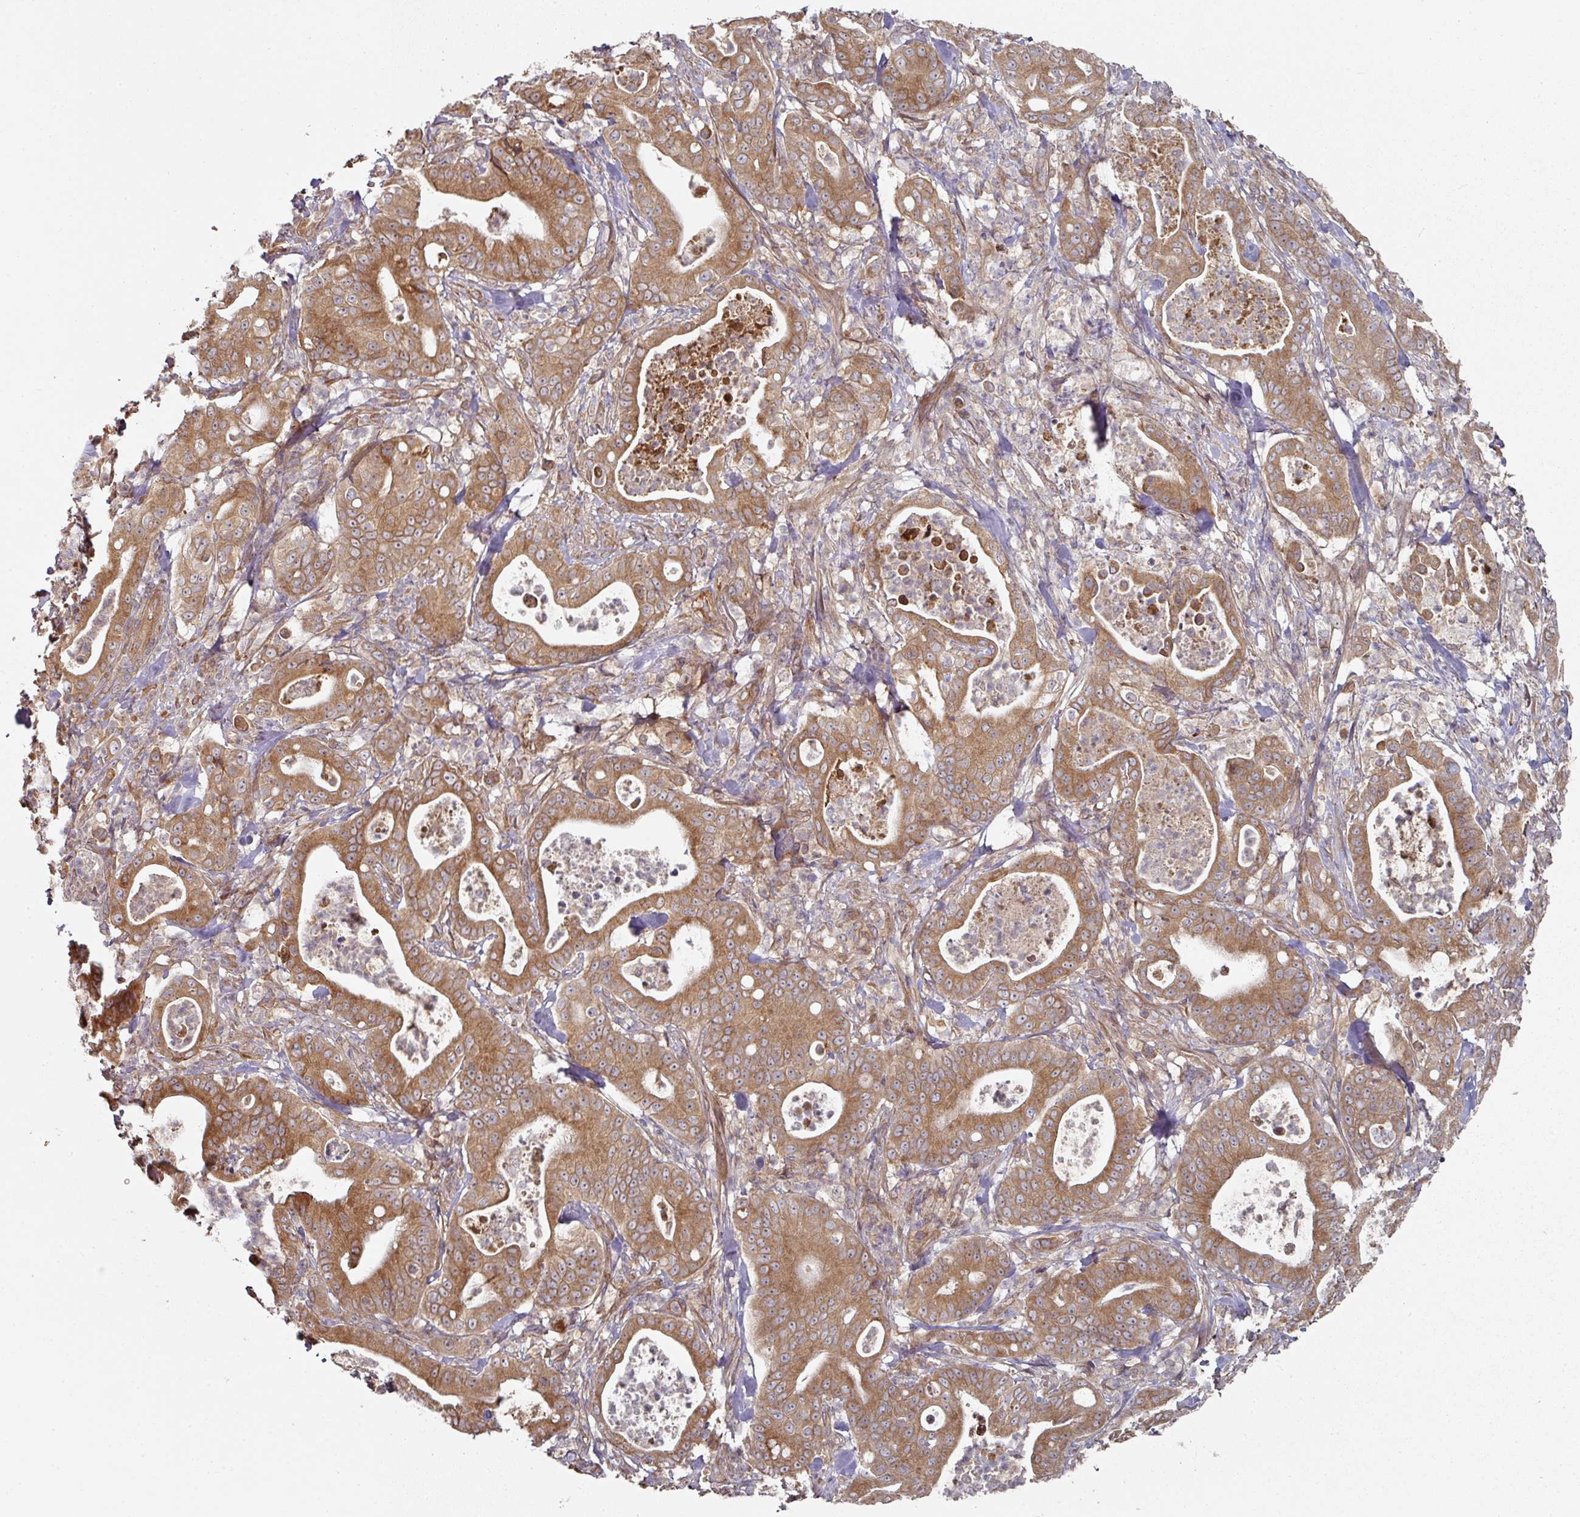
{"staining": {"intensity": "moderate", "quantity": ">75%", "location": "cytoplasmic/membranous"}, "tissue": "pancreatic cancer", "cell_type": "Tumor cells", "image_type": "cancer", "snomed": [{"axis": "morphology", "description": "Adenocarcinoma, NOS"}, {"axis": "topography", "description": "Pancreas"}], "caption": "A brown stain highlights moderate cytoplasmic/membranous staining of a protein in pancreatic cancer tumor cells.", "gene": "CEP95", "patient": {"sex": "male", "age": 71}}